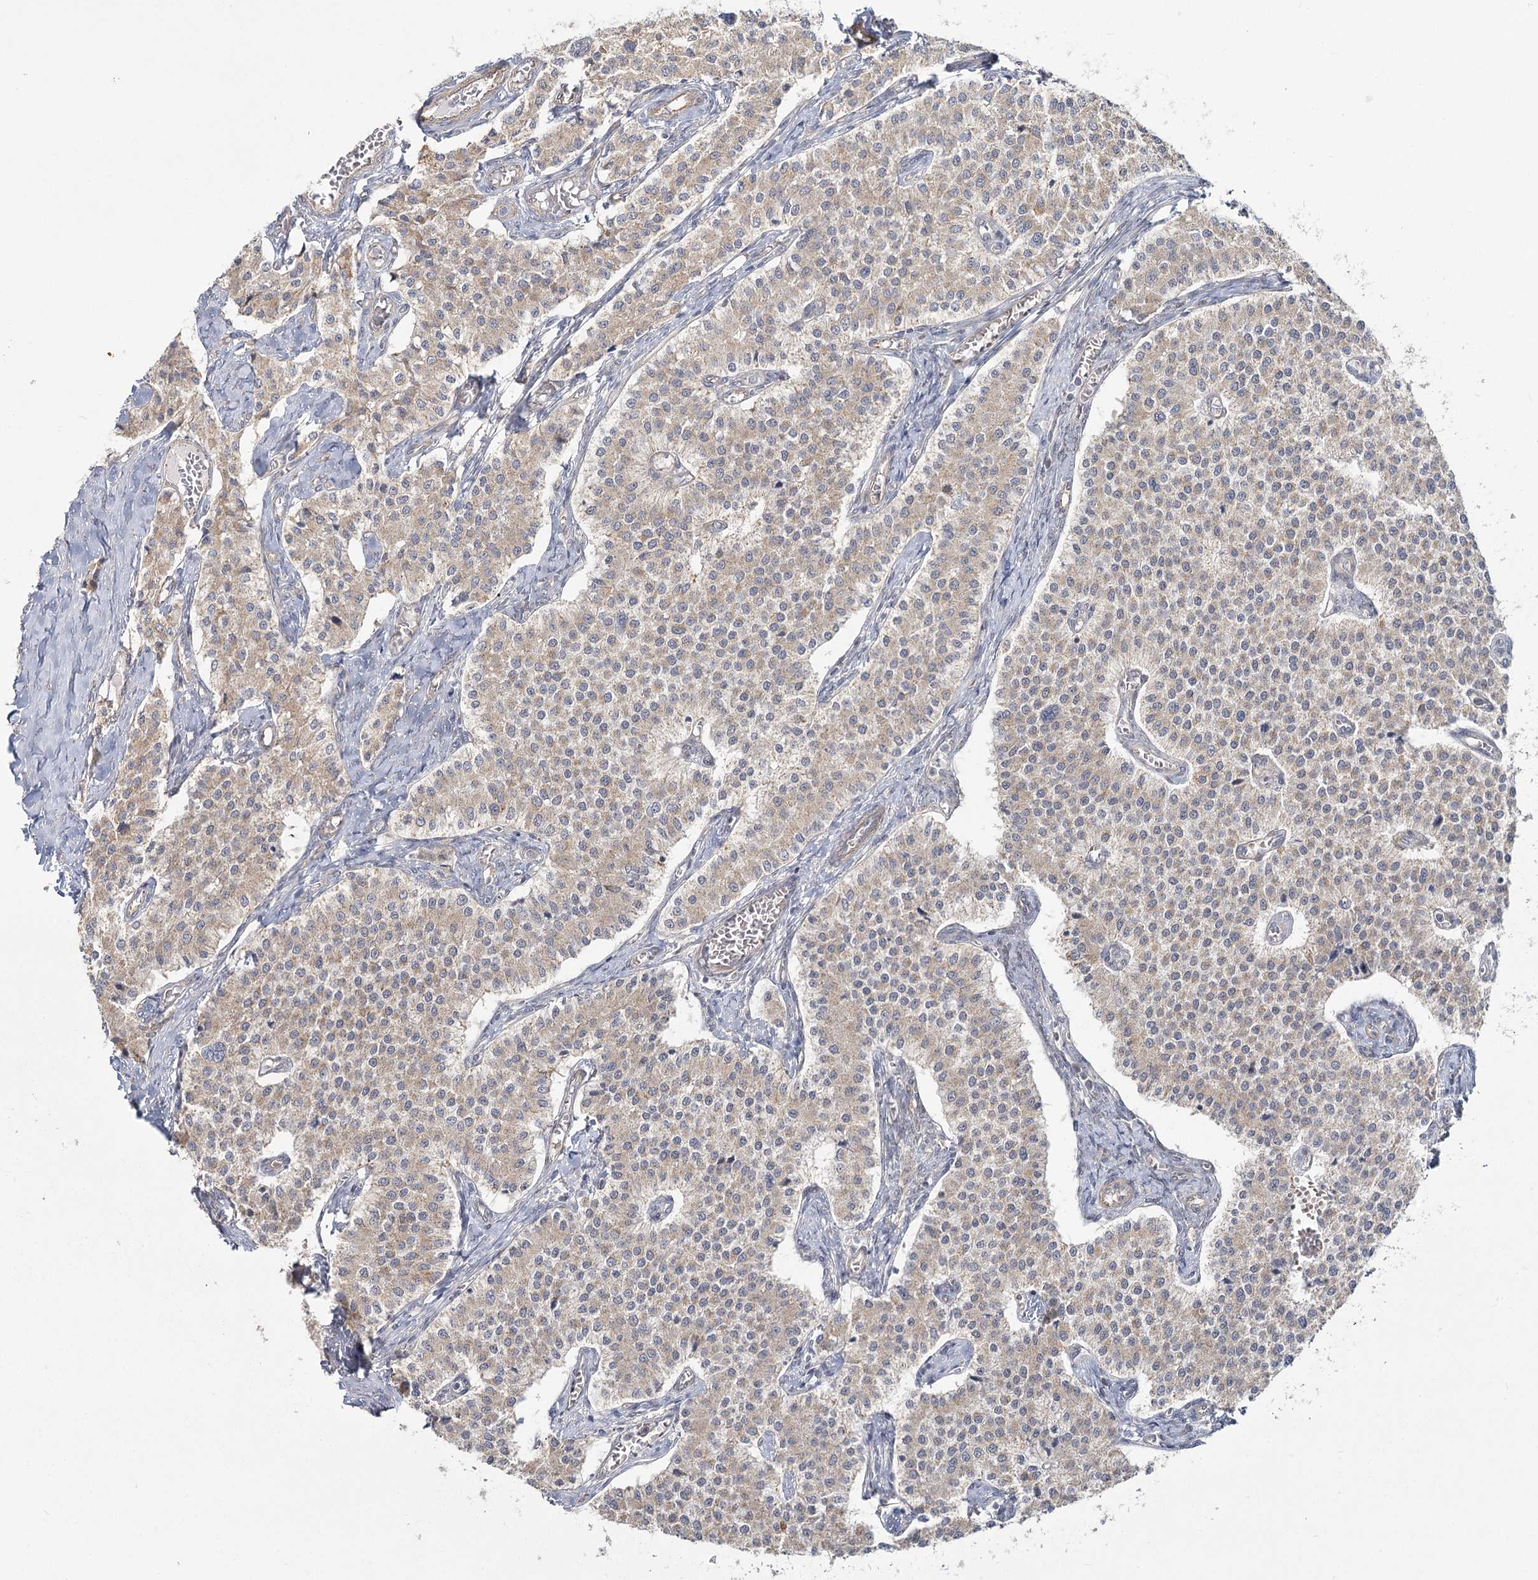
{"staining": {"intensity": "weak", "quantity": "<25%", "location": "cytoplasmic/membranous"}, "tissue": "carcinoid", "cell_type": "Tumor cells", "image_type": "cancer", "snomed": [{"axis": "morphology", "description": "Carcinoid, malignant, NOS"}, {"axis": "topography", "description": "Colon"}], "caption": "Micrograph shows no protein staining in tumor cells of carcinoid (malignant) tissue. (DAB immunohistochemistry visualized using brightfield microscopy, high magnification).", "gene": "TBC1D9B", "patient": {"sex": "female", "age": 52}}